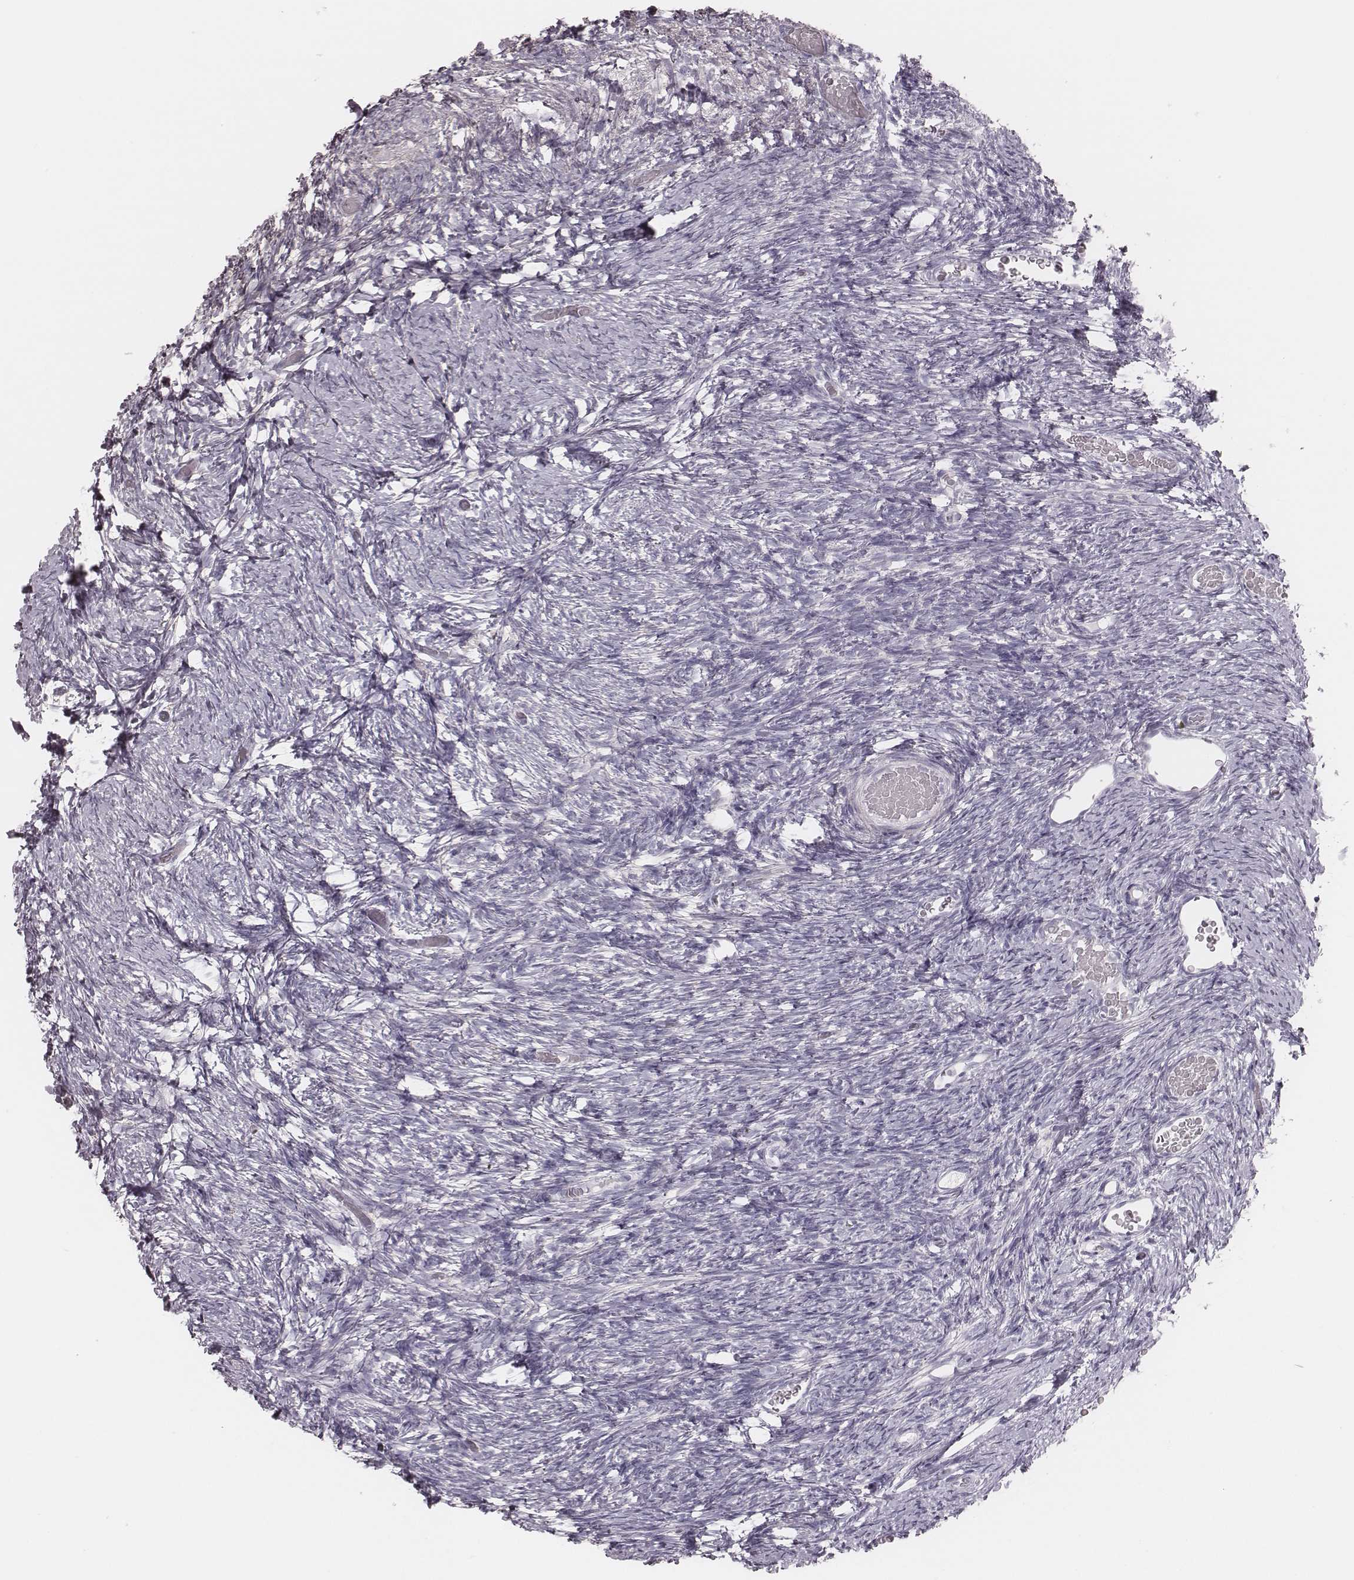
{"staining": {"intensity": "weak", "quantity": ">75%", "location": "cytoplasmic/membranous"}, "tissue": "ovary", "cell_type": "Follicle cells", "image_type": "normal", "snomed": [{"axis": "morphology", "description": "Normal tissue, NOS"}, {"axis": "topography", "description": "Ovary"}], "caption": "The micrograph reveals immunohistochemical staining of unremarkable ovary. There is weak cytoplasmic/membranous expression is appreciated in approximately >75% of follicle cells.", "gene": "KIF5C", "patient": {"sex": "female", "age": 39}}